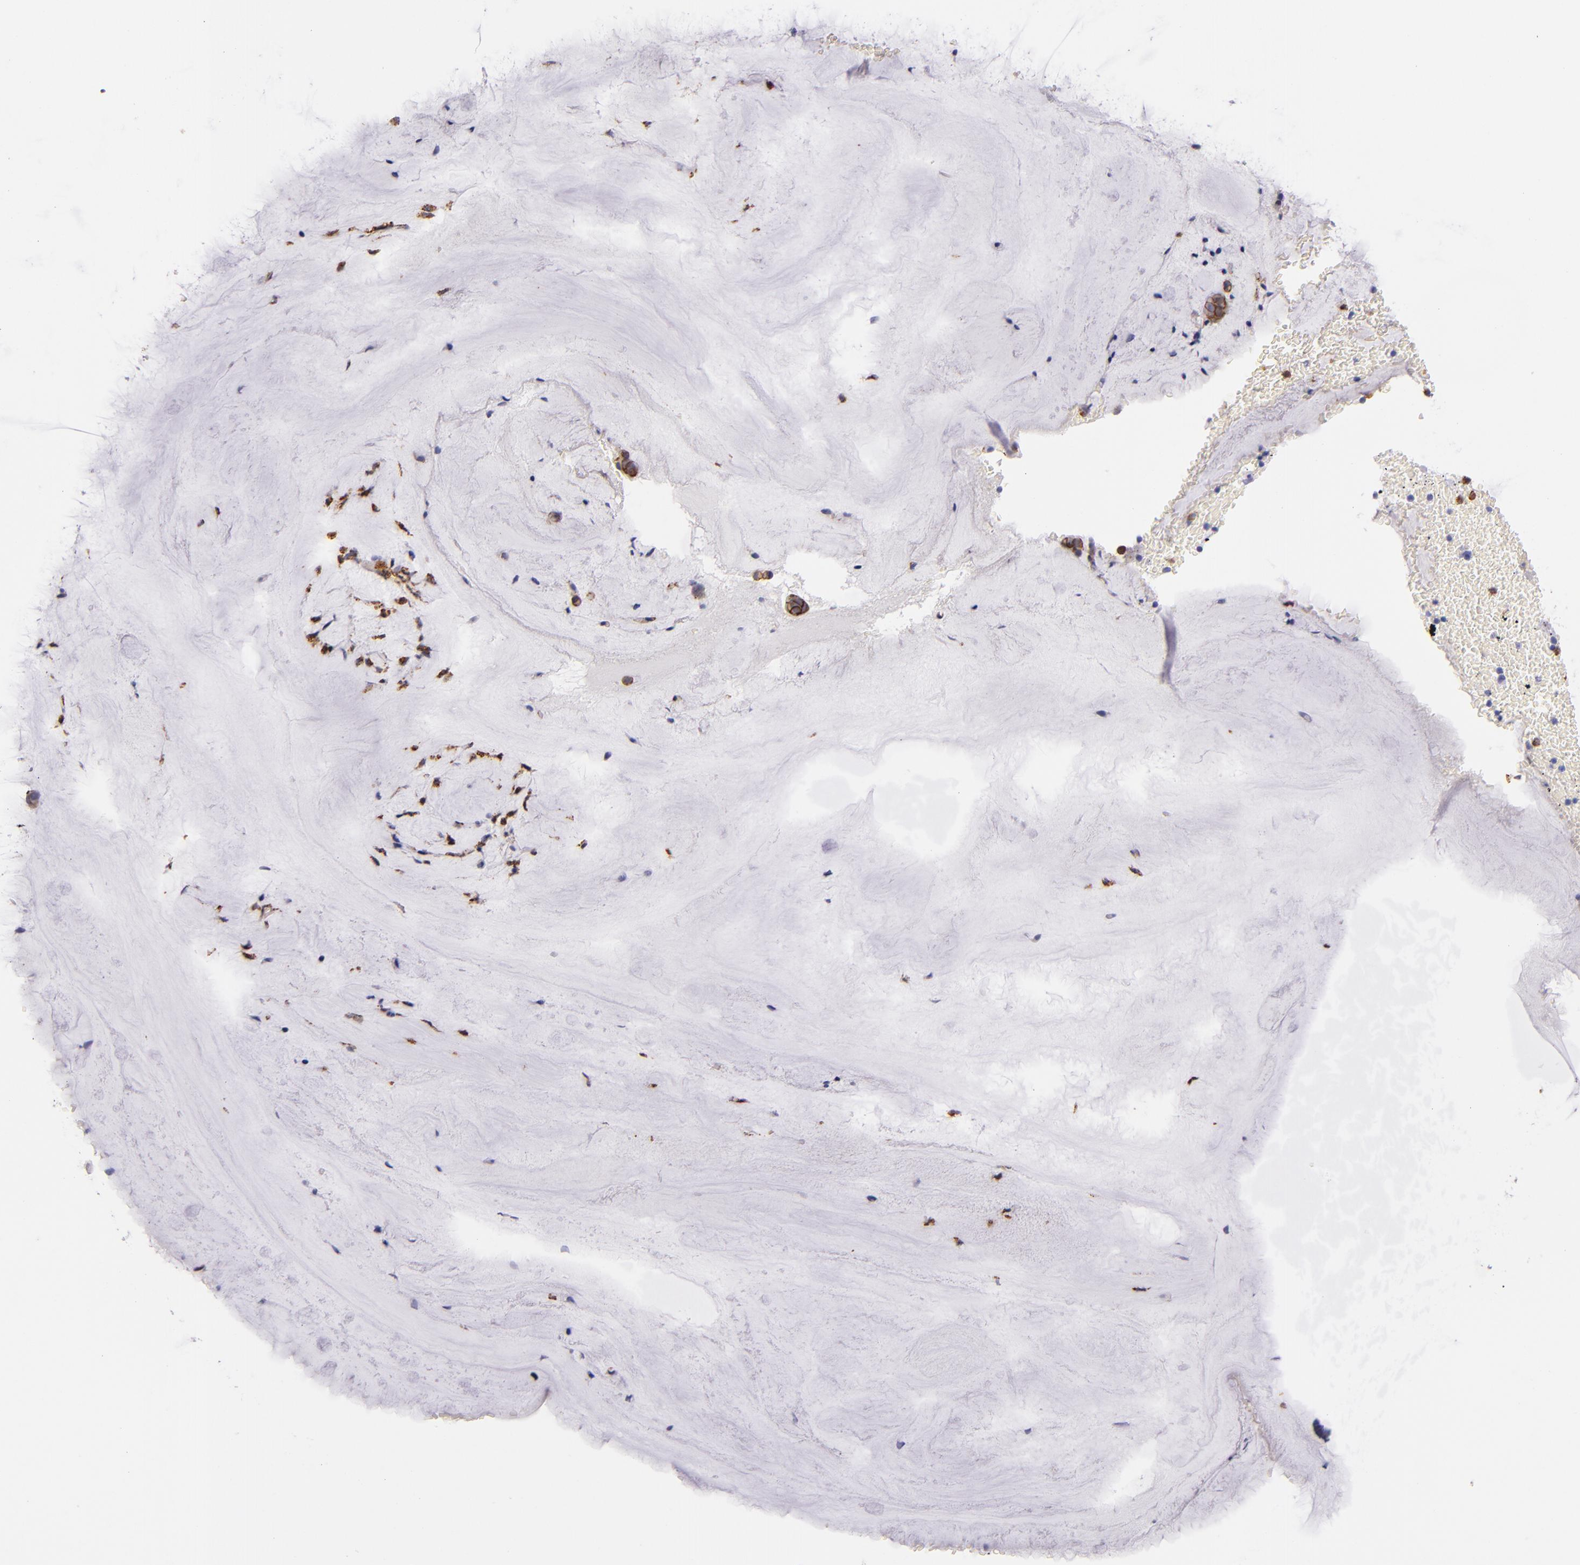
{"staining": {"intensity": "moderate", "quantity": "25%-75%", "location": "cytoplasmic/membranous"}, "tissue": "bronchus", "cell_type": "Respiratory epithelial cells", "image_type": "normal", "snomed": [{"axis": "morphology", "description": "Normal tissue, NOS"}, {"axis": "topography", "description": "Lymph node of abdomen"}, {"axis": "topography", "description": "Lymph node of pelvis"}], "caption": "Immunohistochemical staining of normal bronchus reveals medium levels of moderate cytoplasmic/membranous positivity in about 25%-75% of respiratory epithelial cells. (Brightfield microscopy of DAB IHC at high magnification).", "gene": "CDH3", "patient": {"sex": "female", "age": 65}}